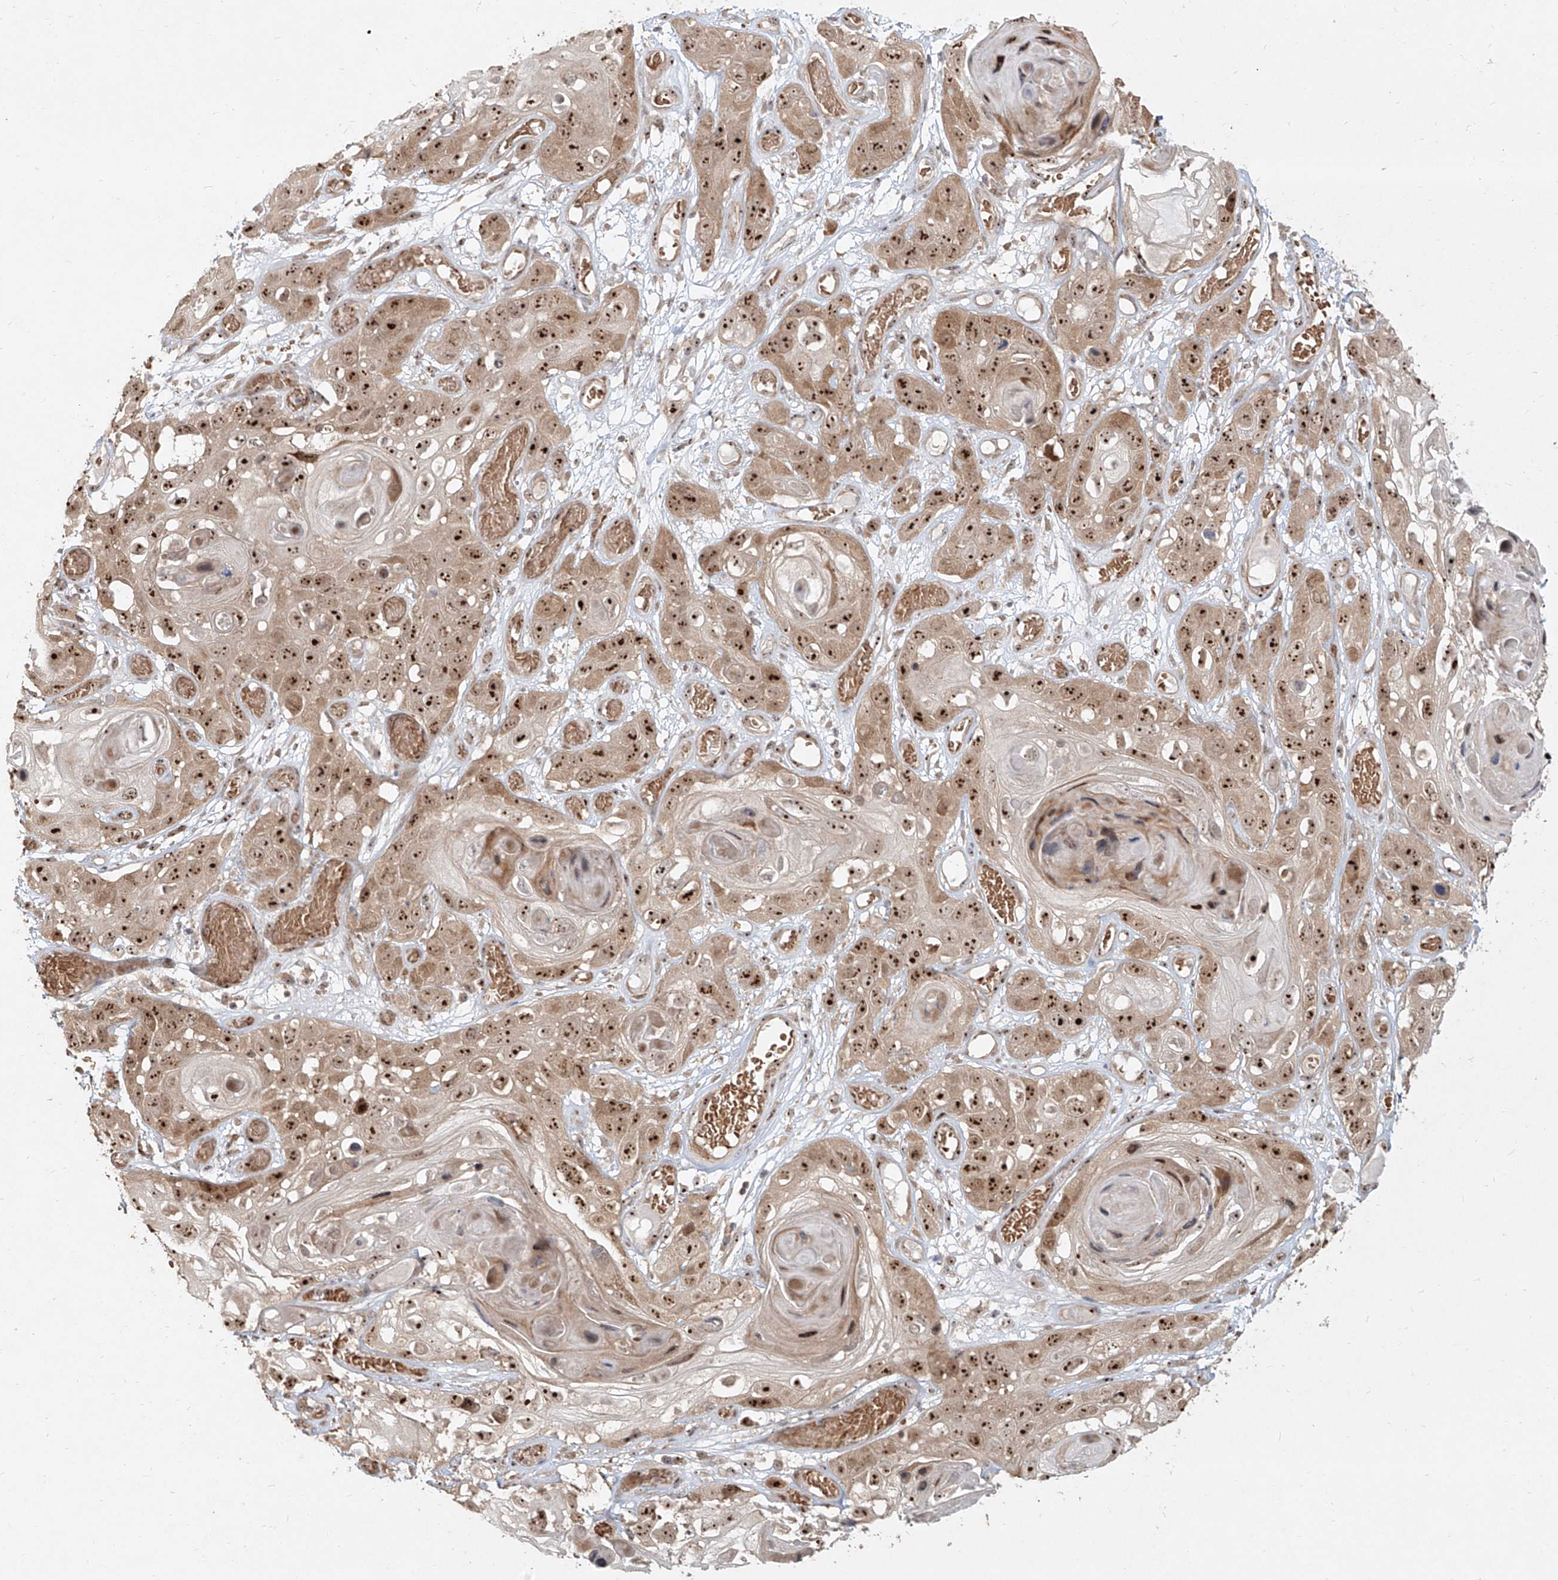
{"staining": {"intensity": "moderate", "quantity": ">75%", "location": "nuclear"}, "tissue": "skin cancer", "cell_type": "Tumor cells", "image_type": "cancer", "snomed": [{"axis": "morphology", "description": "Squamous cell carcinoma, NOS"}, {"axis": "topography", "description": "Skin"}], "caption": "Tumor cells demonstrate medium levels of moderate nuclear expression in approximately >75% of cells in skin squamous cell carcinoma.", "gene": "BYSL", "patient": {"sex": "male", "age": 55}}